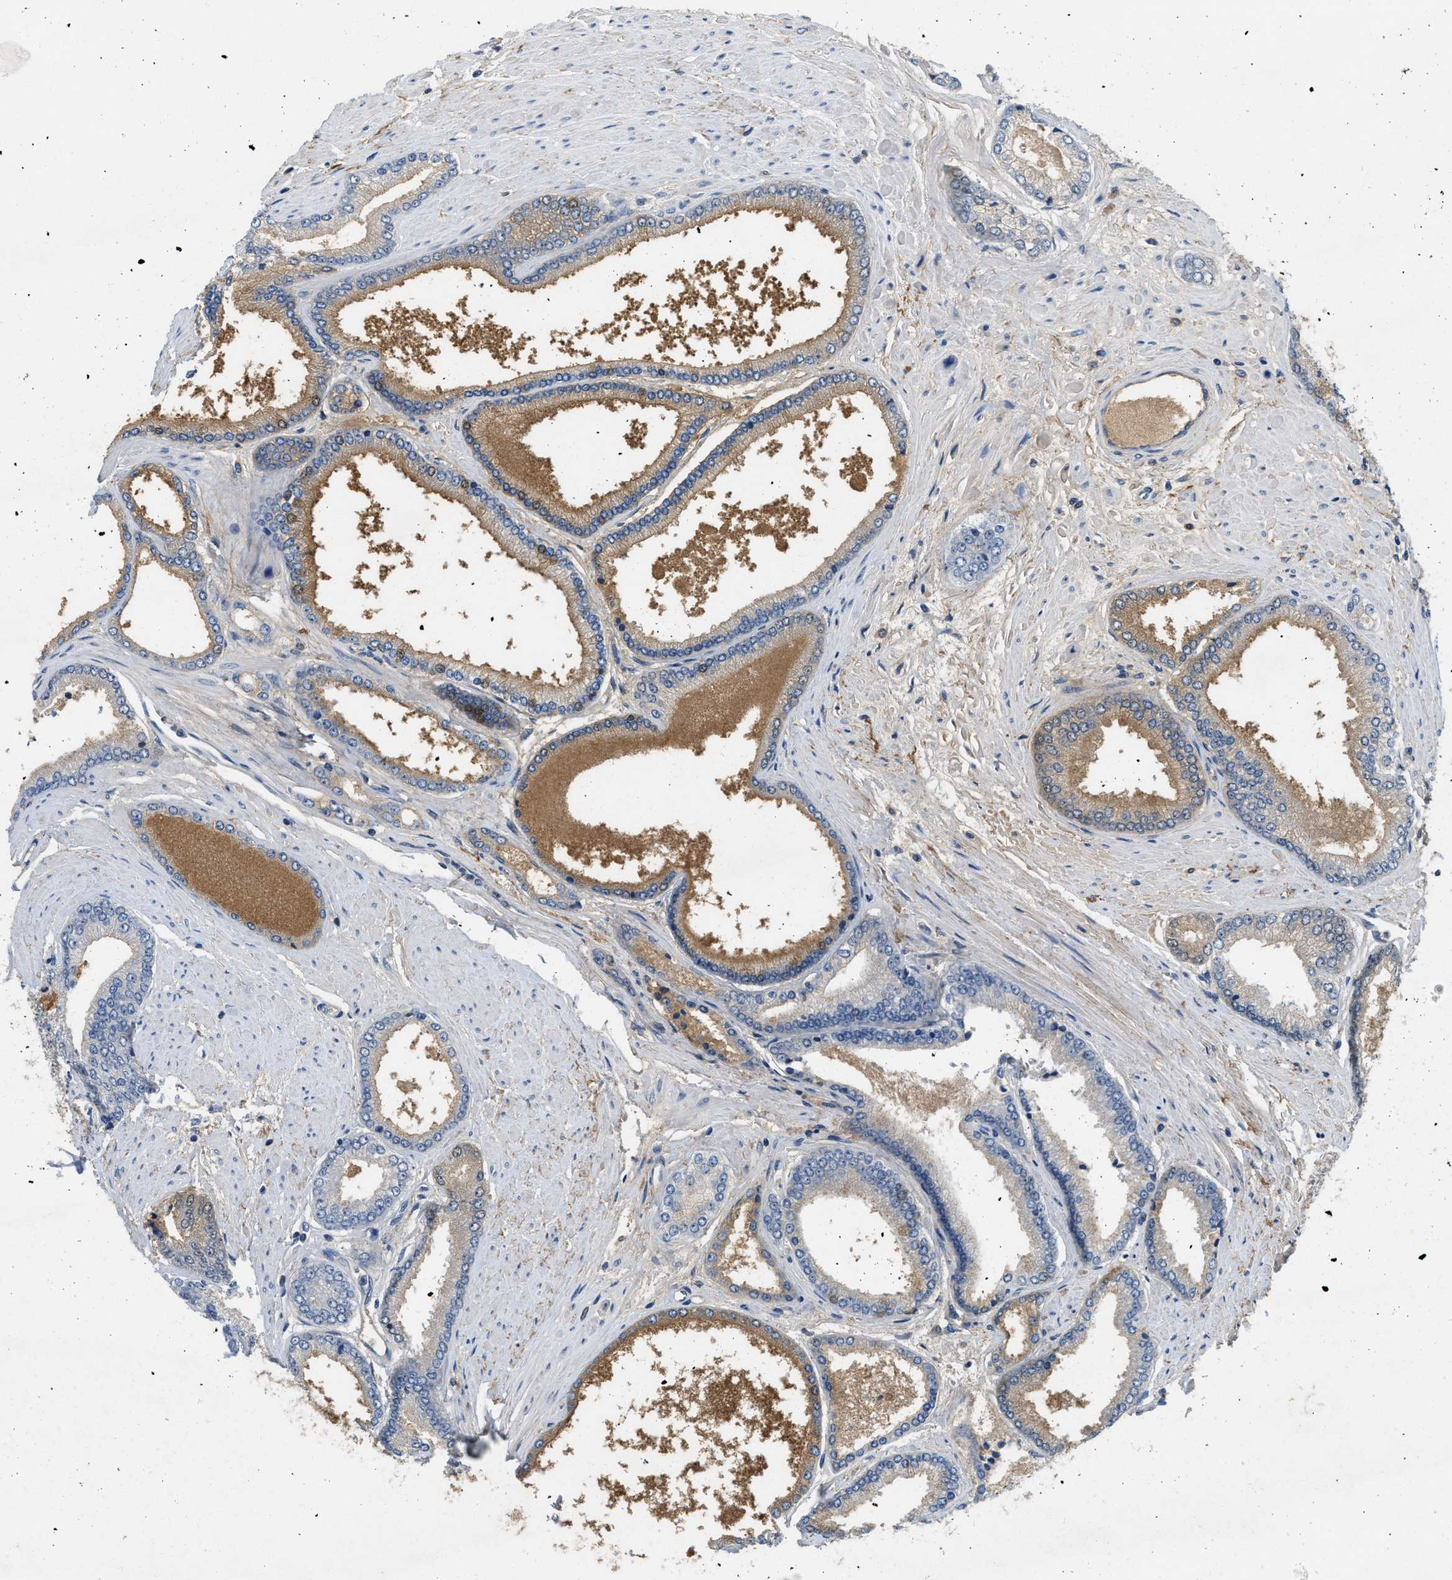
{"staining": {"intensity": "moderate", "quantity": "<25%", "location": "cytoplasmic/membranous"}, "tissue": "prostate cancer", "cell_type": "Tumor cells", "image_type": "cancer", "snomed": [{"axis": "morphology", "description": "Adenocarcinoma, High grade"}, {"axis": "topography", "description": "Prostate"}], "caption": "Immunohistochemistry (IHC) image of human prostate high-grade adenocarcinoma stained for a protein (brown), which displays low levels of moderate cytoplasmic/membranous staining in approximately <25% of tumor cells.", "gene": "DGKE", "patient": {"sex": "male", "age": 61}}